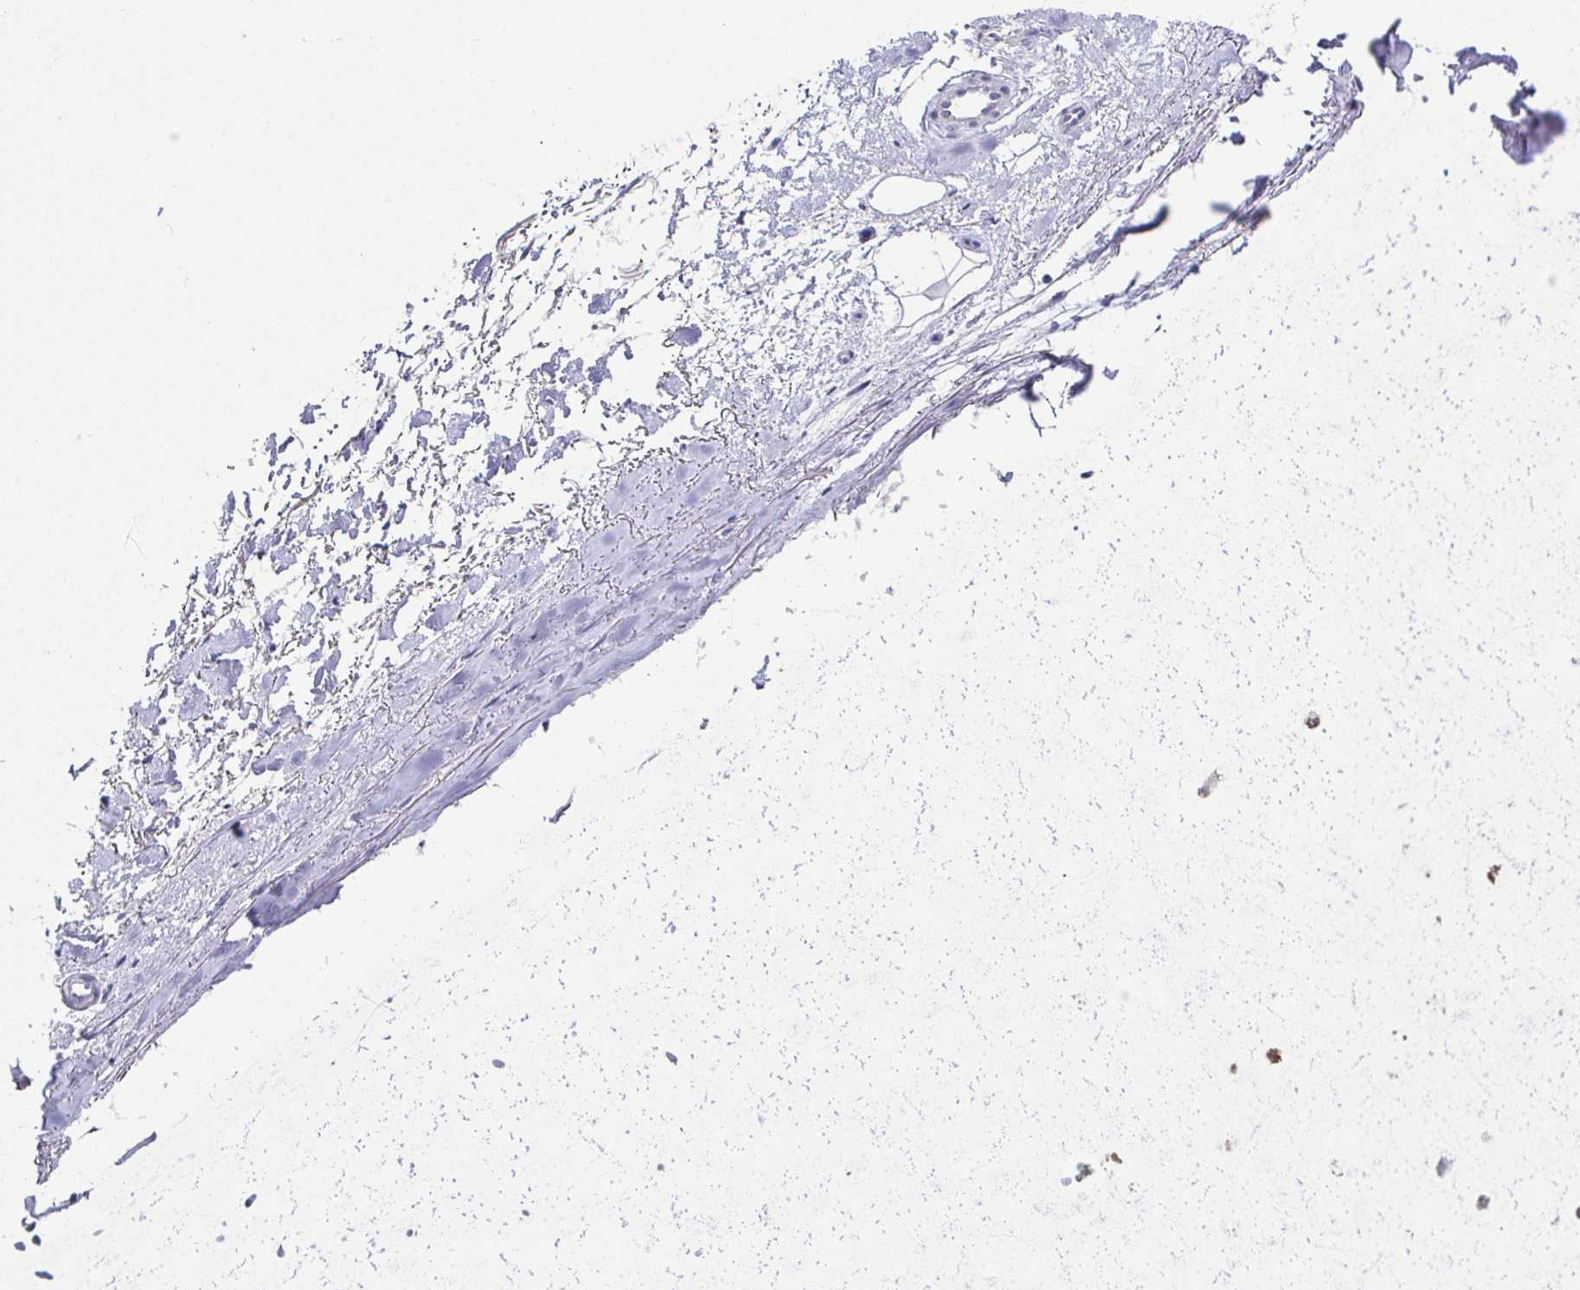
{"staining": {"intensity": "negative", "quantity": "none", "location": "none"}, "tissue": "adipose tissue", "cell_type": "Adipocytes", "image_type": "normal", "snomed": [{"axis": "morphology", "description": "Normal tissue, NOS"}, {"axis": "topography", "description": "Cartilage tissue"}], "caption": "Micrograph shows no significant protein expression in adipocytes of benign adipose tissue.", "gene": "RNASE7", "patient": {"sex": "male", "age": 65}}